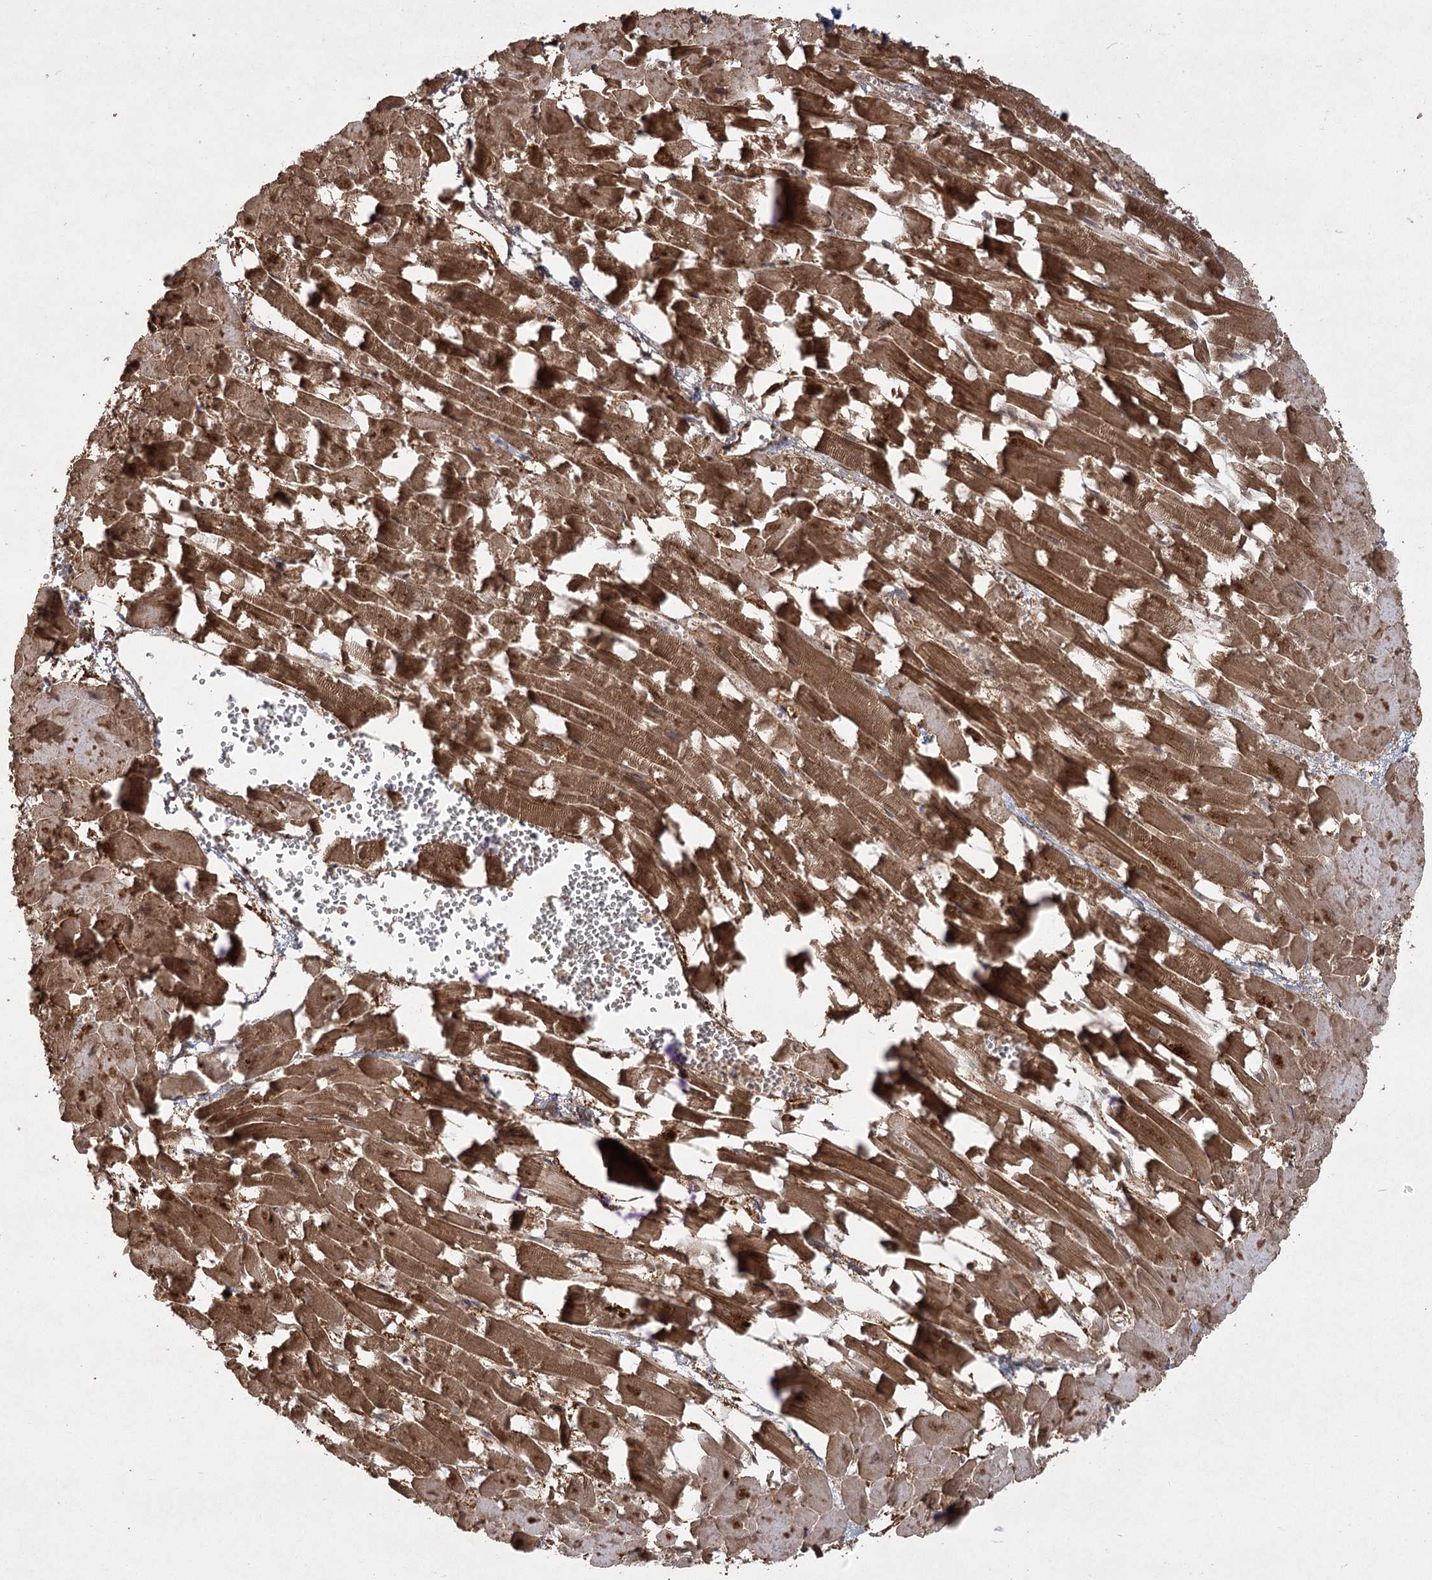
{"staining": {"intensity": "strong", "quantity": ">75%", "location": "cytoplasmic/membranous"}, "tissue": "heart muscle", "cell_type": "Cardiomyocytes", "image_type": "normal", "snomed": [{"axis": "morphology", "description": "Normal tissue, NOS"}, {"axis": "topography", "description": "Heart"}], "caption": "Strong cytoplasmic/membranous expression is present in approximately >75% of cardiomyocytes in benign heart muscle.", "gene": "CPLANE1", "patient": {"sex": "female", "age": 64}}